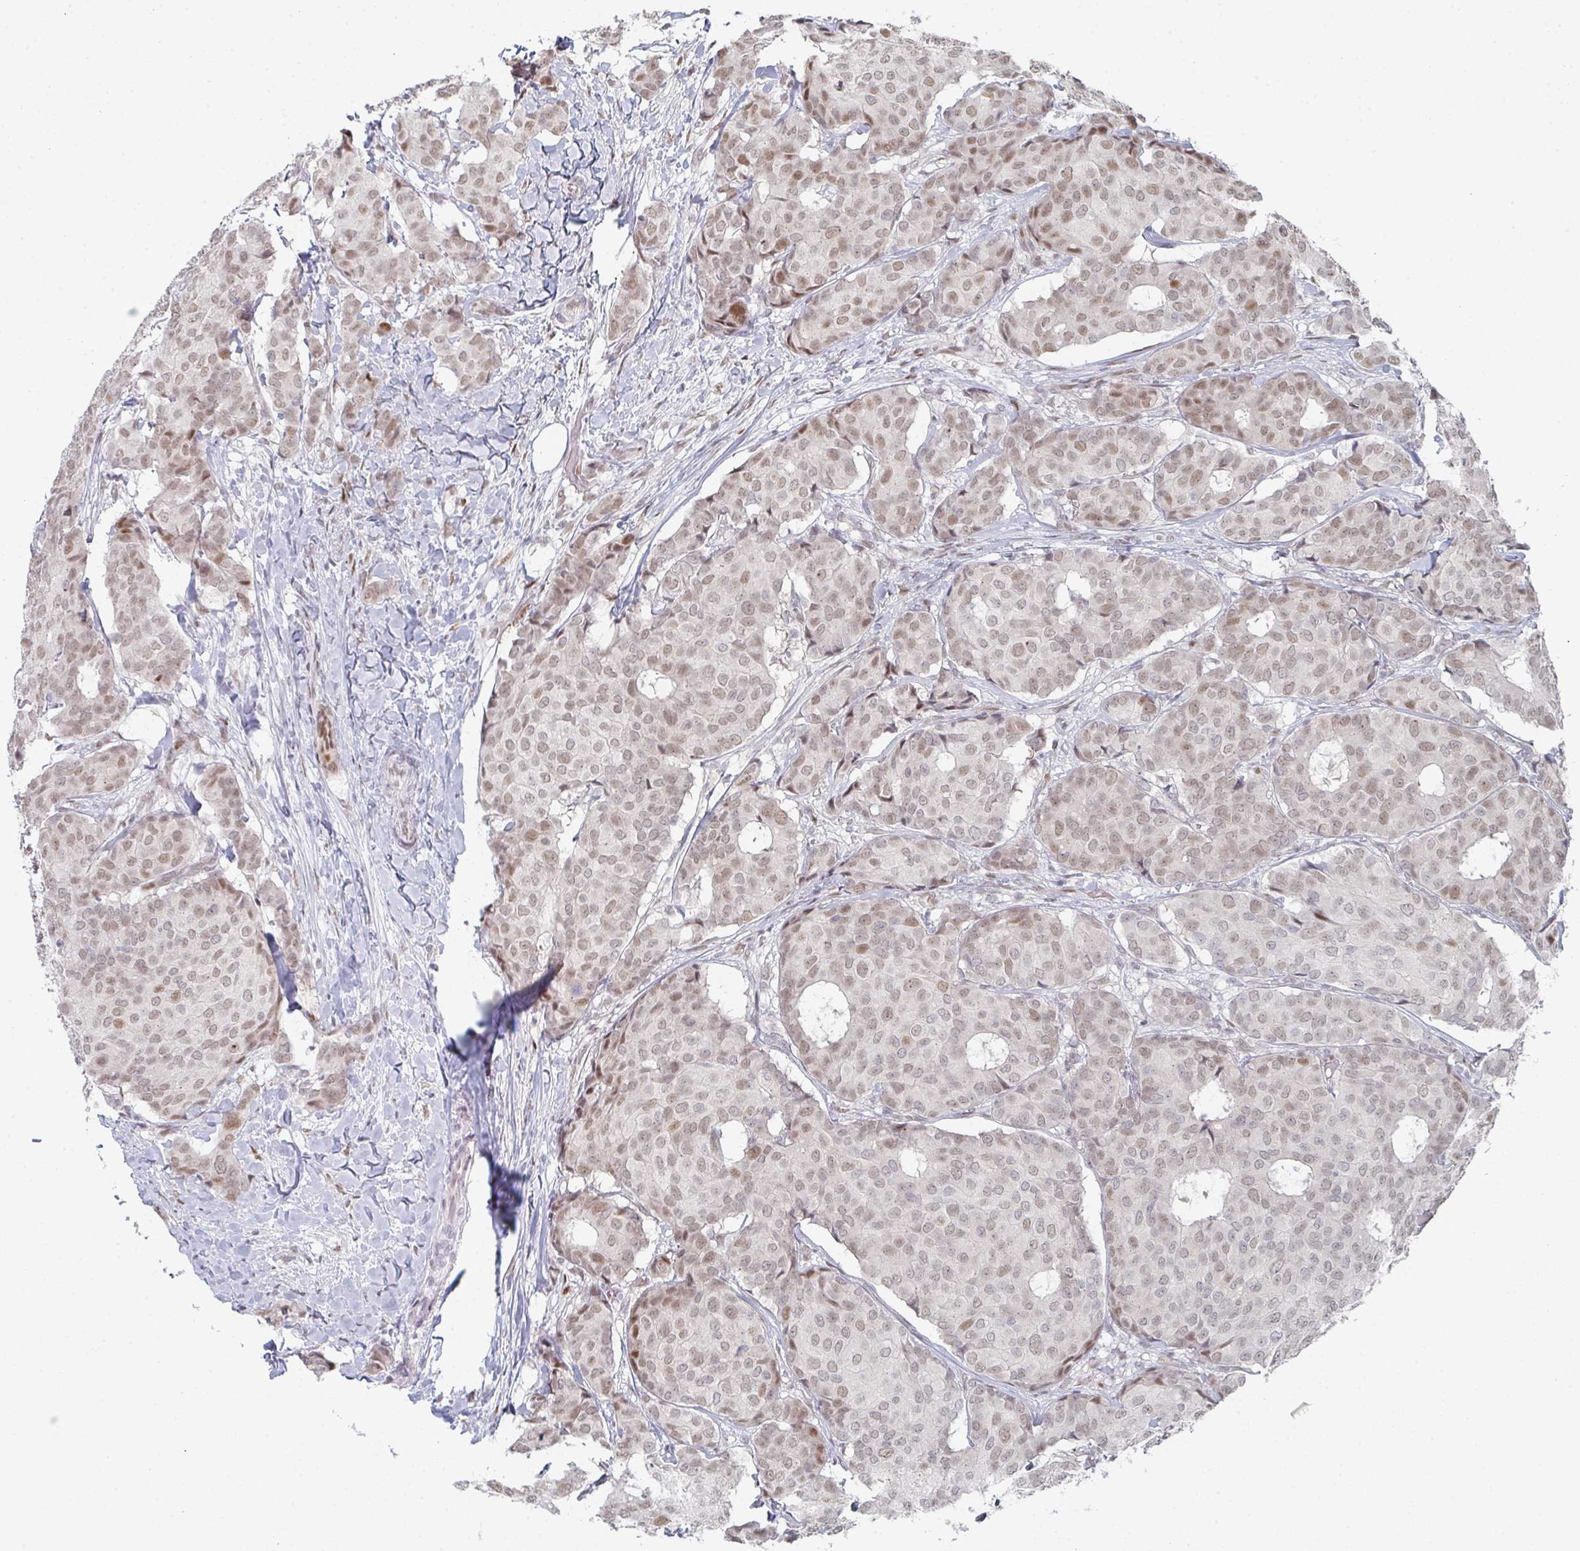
{"staining": {"intensity": "moderate", "quantity": ">75%", "location": "nuclear"}, "tissue": "breast cancer", "cell_type": "Tumor cells", "image_type": "cancer", "snomed": [{"axis": "morphology", "description": "Duct carcinoma"}, {"axis": "topography", "description": "Breast"}], "caption": "Infiltrating ductal carcinoma (breast) stained for a protein (brown) exhibits moderate nuclear positive expression in approximately >75% of tumor cells.", "gene": "POU2AF2", "patient": {"sex": "female", "age": 75}}